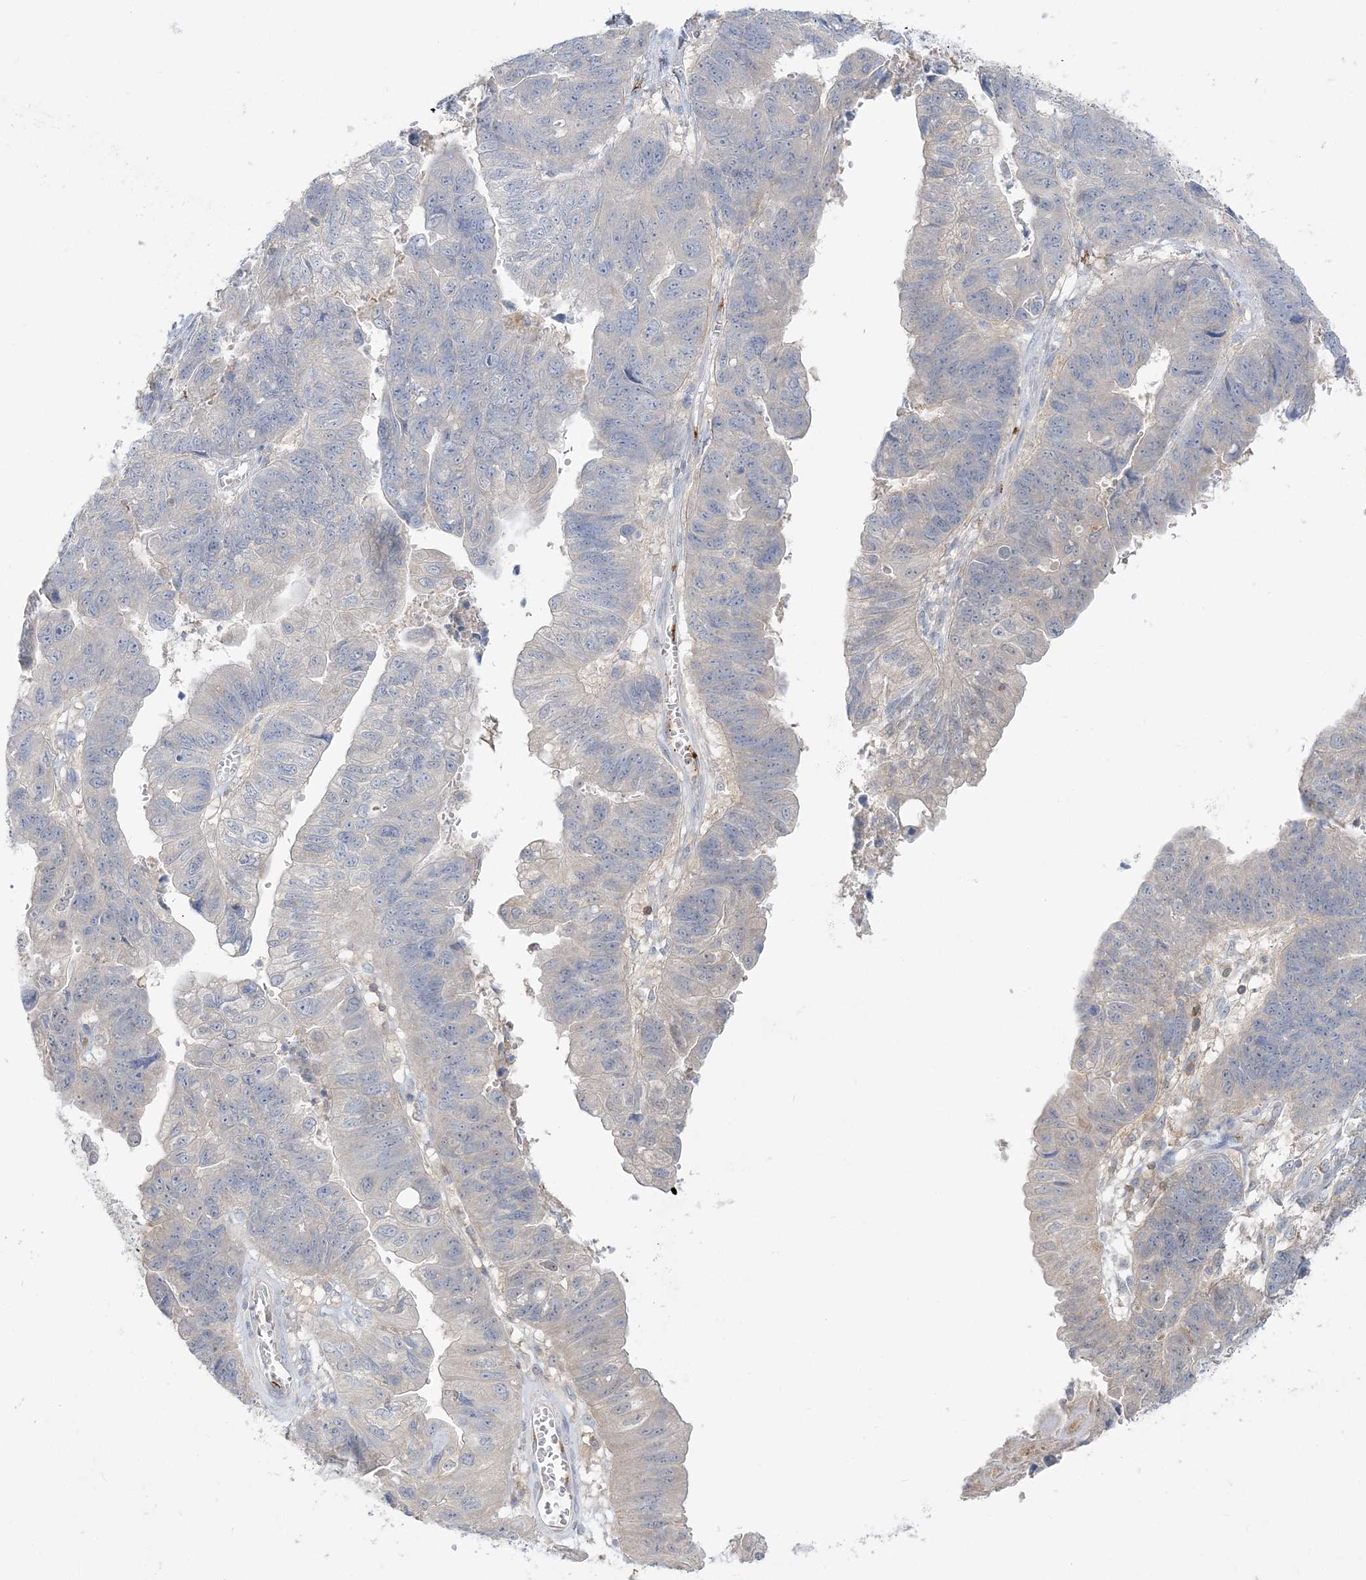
{"staining": {"intensity": "negative", "quantity": "none", "location": "none"}, "tissue": "stomach cancer", "cell_type": "Tumor cells", "image_type": "cancer", "snomed": [{"axis": "morphology", "description": "Adenocarcinoma, NOS"}, {"axis": "topography", "description": "Stomach"}], "caption": "Stomach cancer was stained to show a protein in brown. There is no significant positivity in tumor cells.", "gene": "INPP1", "patient": {"sex": "male", "age": 59}}